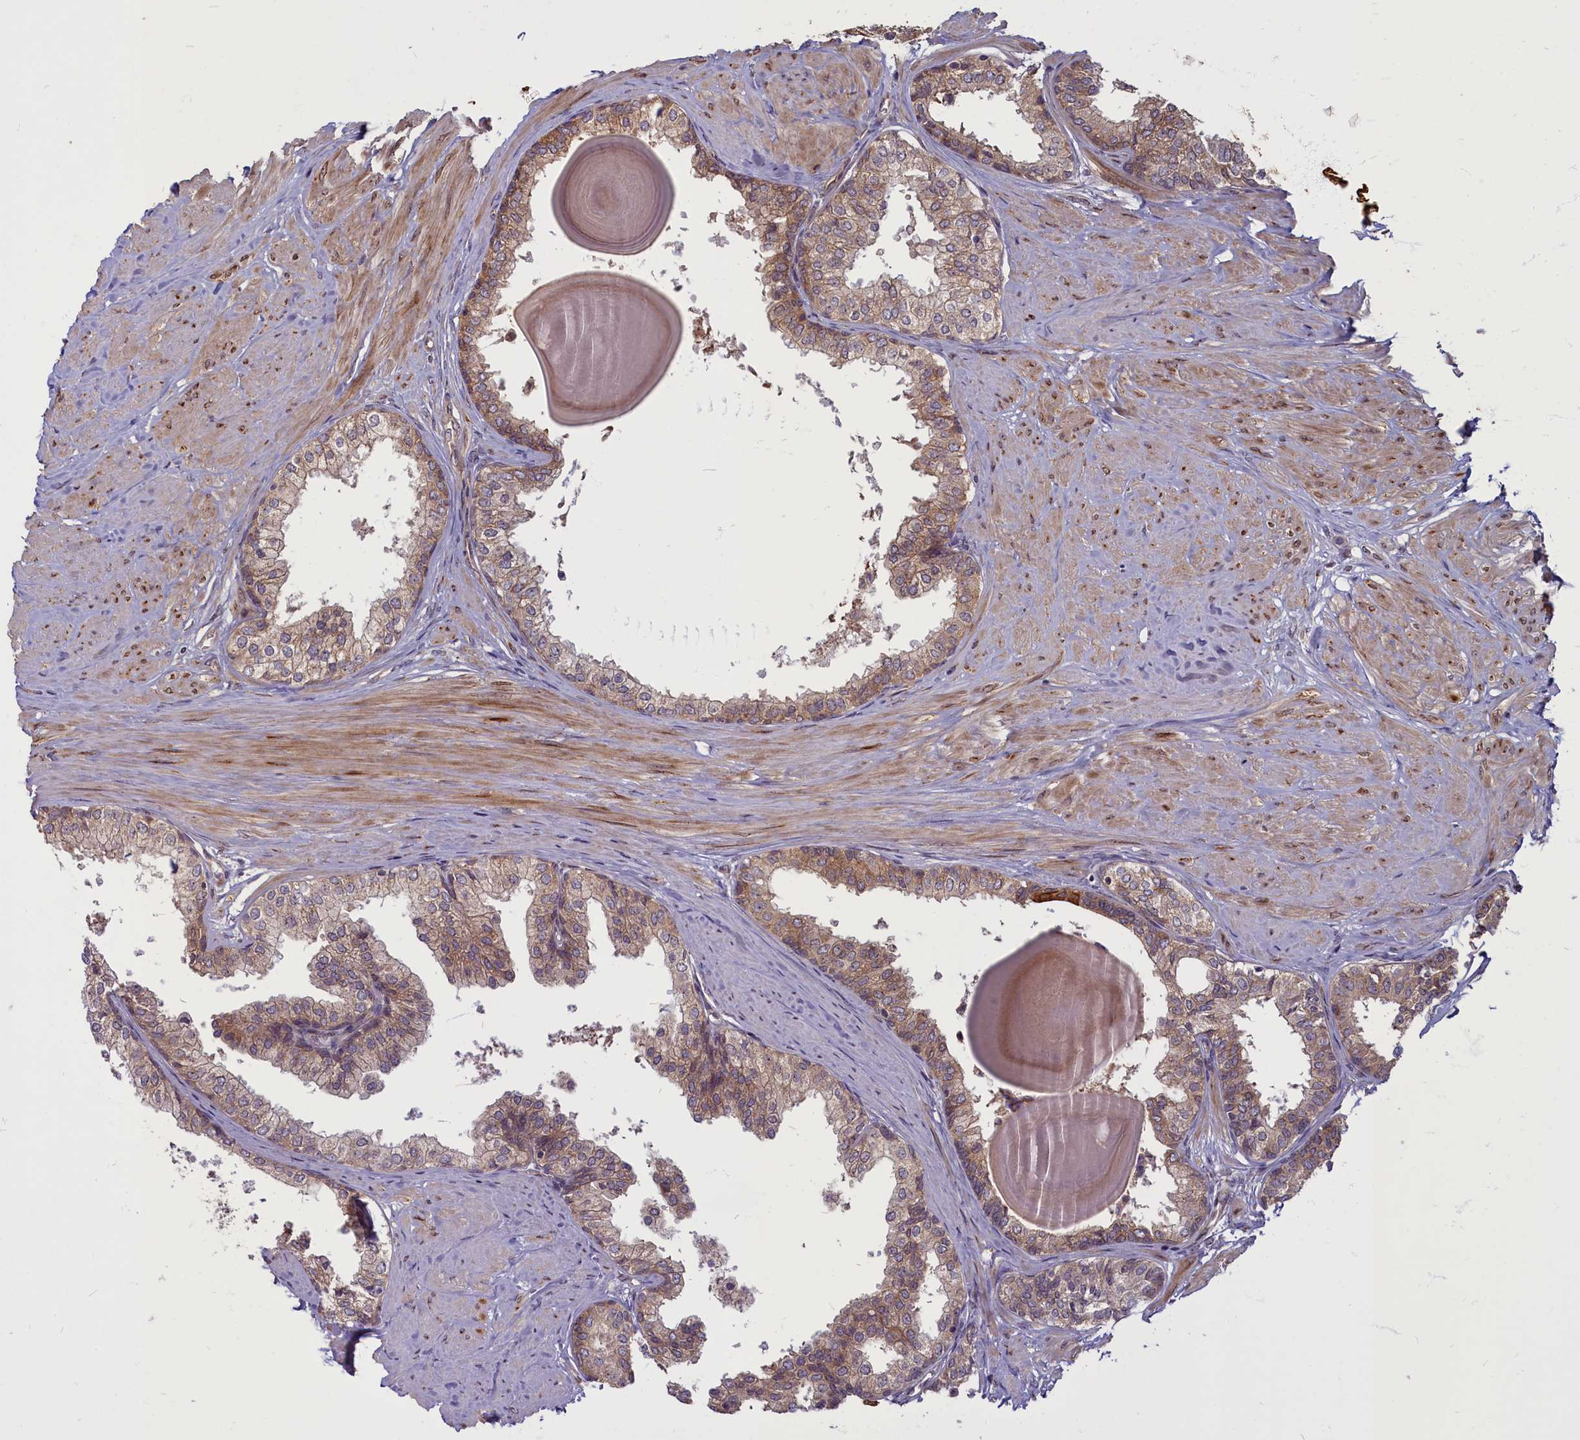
{"staining": {"intensity": "moderate", "quantity": ">75%", "location": "cytoplasmic/membranous"}, "tissue": "prostate", "cell_type": "Glandular cells", "image_type": "normal", "snomed": [{"axis": "morphology", "description": "Normal tissue, NOS"}, {"axis": "topography", "description": "Prostate"}], "caption": "Unremarkable prostate shows moderate cytoplasmic/membranous staining in approximately >75% of glandular cells (Stains: DAB in brown, nuclei in blue, Microscopy: brightfield microscopy at high magnification)..", "gene": "ENSG00000274944", "patient": {"sex": "male", "age": 48}}